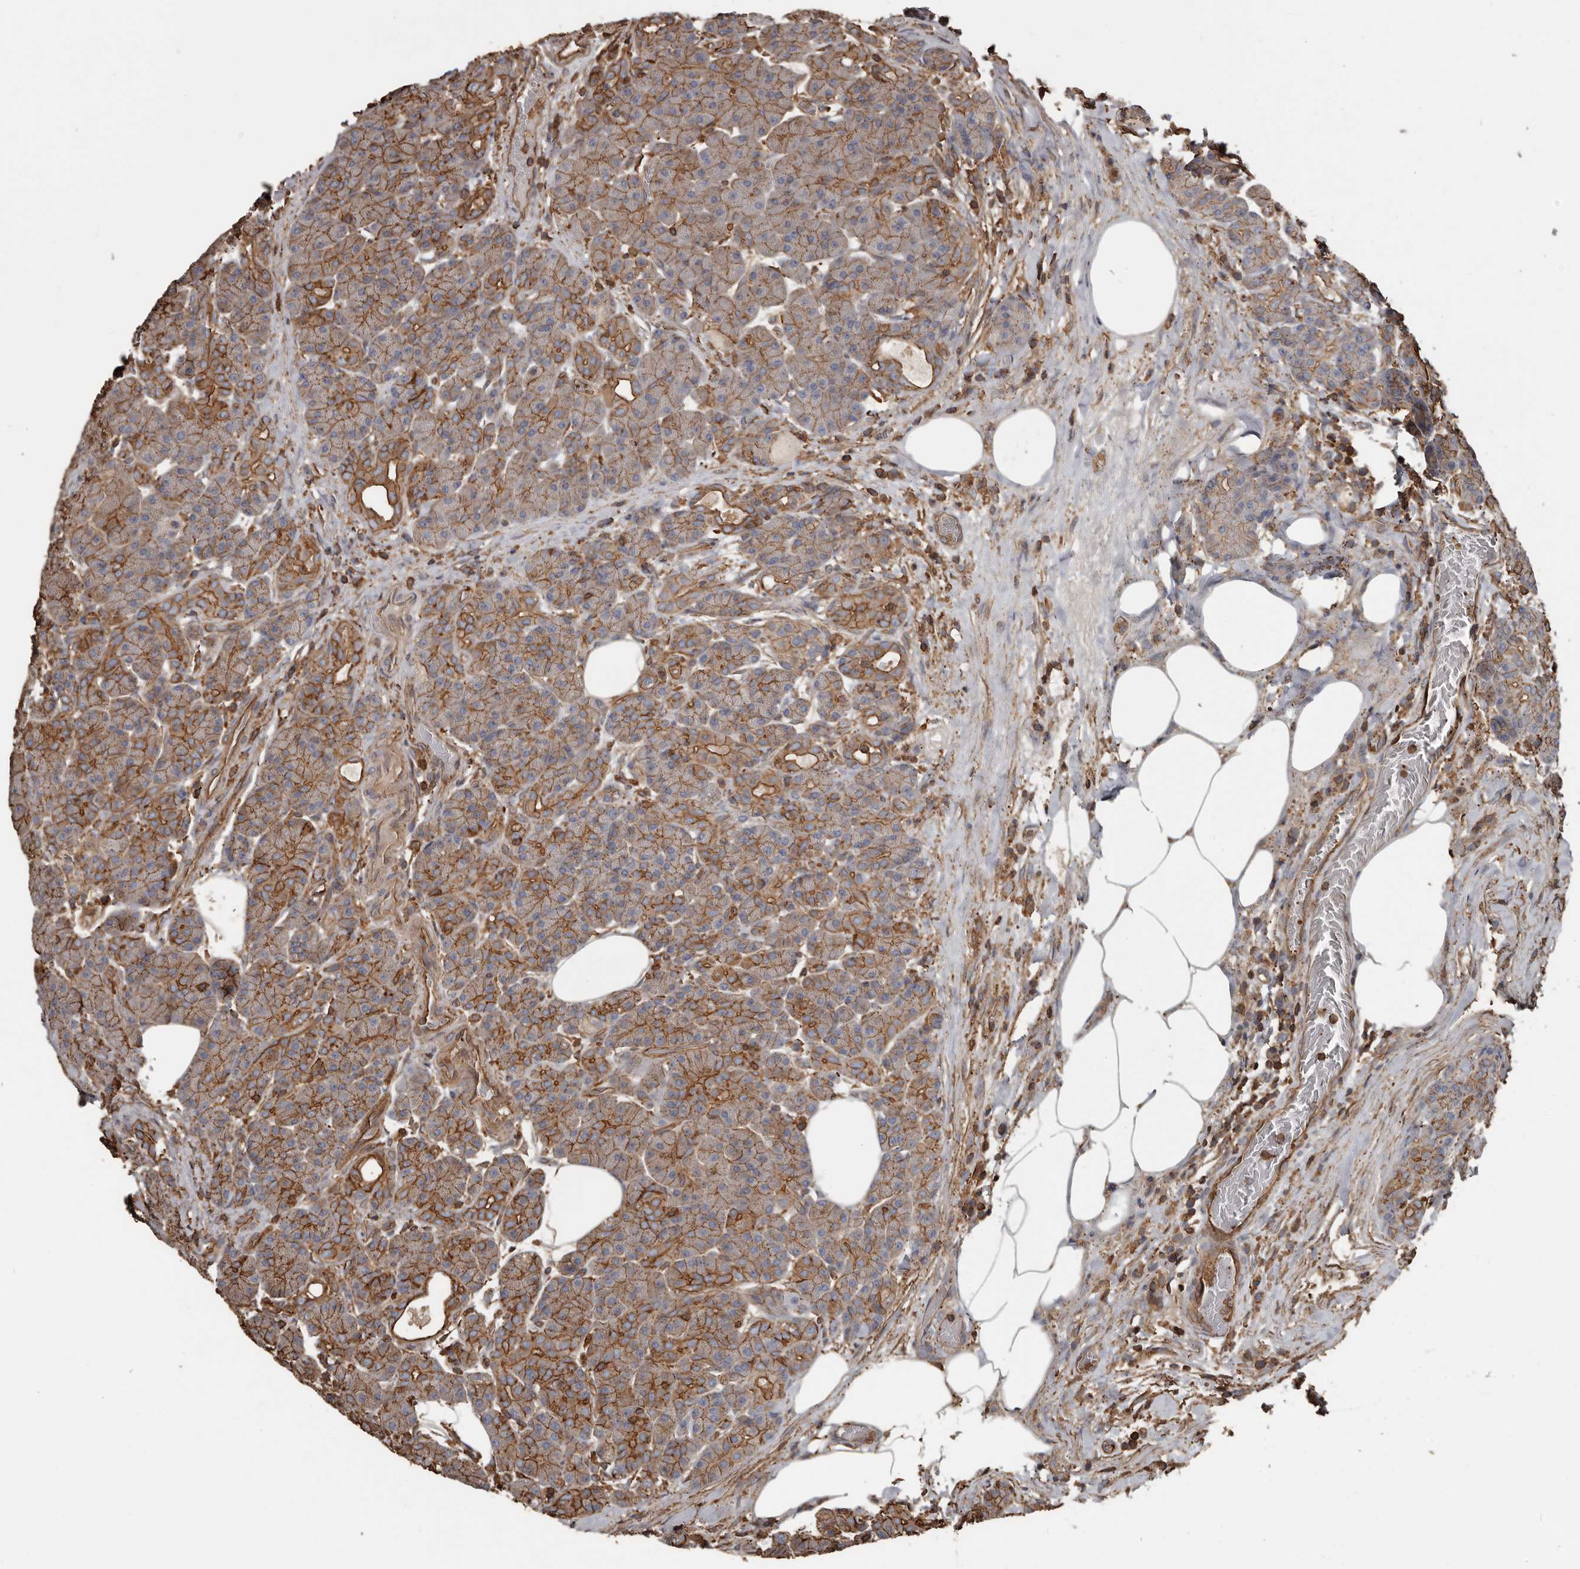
{"staining": {"intensity": "strong", "quantity": "25%-75%", "location": "cytoplasmic/membranous"}, "tissue": "pancreas", "cell_type": "Exocrine glandular cells", "image_type": "normal", "snomed": [{"axis": "morphology", "description": "Normal tissue, NOS"}, {"axis": "topography", "description": "Pancreas"}], "caption": "Pancreas stained with a protein marker exhibits strong staining in exocrine glandular cells.", "gene": "DENND6B", "patient": {"sex": "male", "age": 63}}